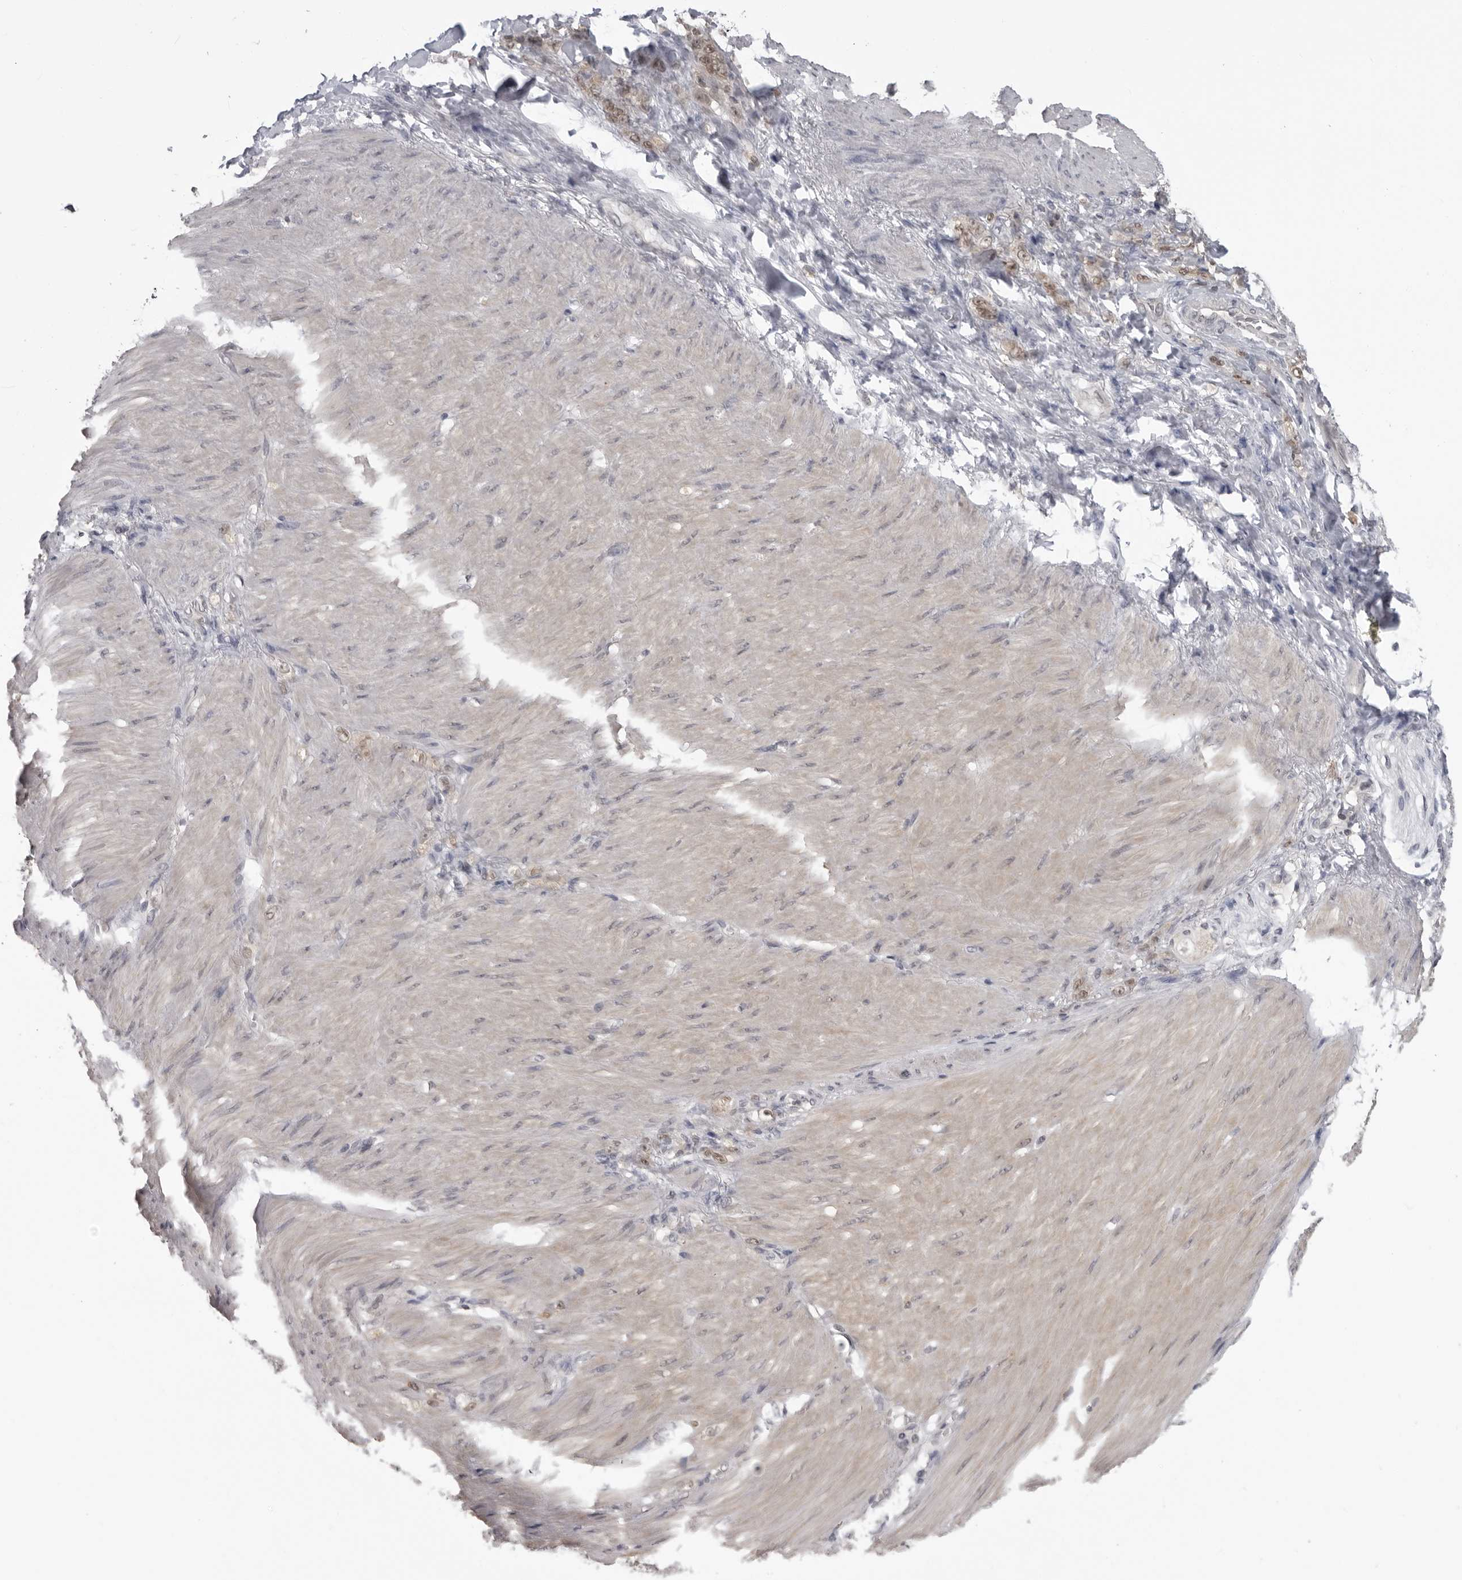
{"staining": {"intensity": "weak", "quantity": ">75%", "location": "cytoplasmic/membranous,nuclear"}, "tissue": "stomach cancer", "cell_type": "Tumor cells", "image_type": "cancer", "snomed": [{"axis": "morphology", "description": "Normal tissue, NOS"}, {"axis": "morphology", "description": "Adenocarcinoma, NOS"}, {"axis": "topography", "description": "Stomach"}], "caption": "Adenocarcinoma (stomach) was stained to show a protein in brown. There is low levels of weak cytoplasmic/membranous and nuclear expression in approximately >75% of tumor cells. (DAB (3,3'-diaminobenzidine) IHC with brightfield microscopy, high magnification).", "gene": "PDCL3", "patient": {"sex": "male", "age": 82}}